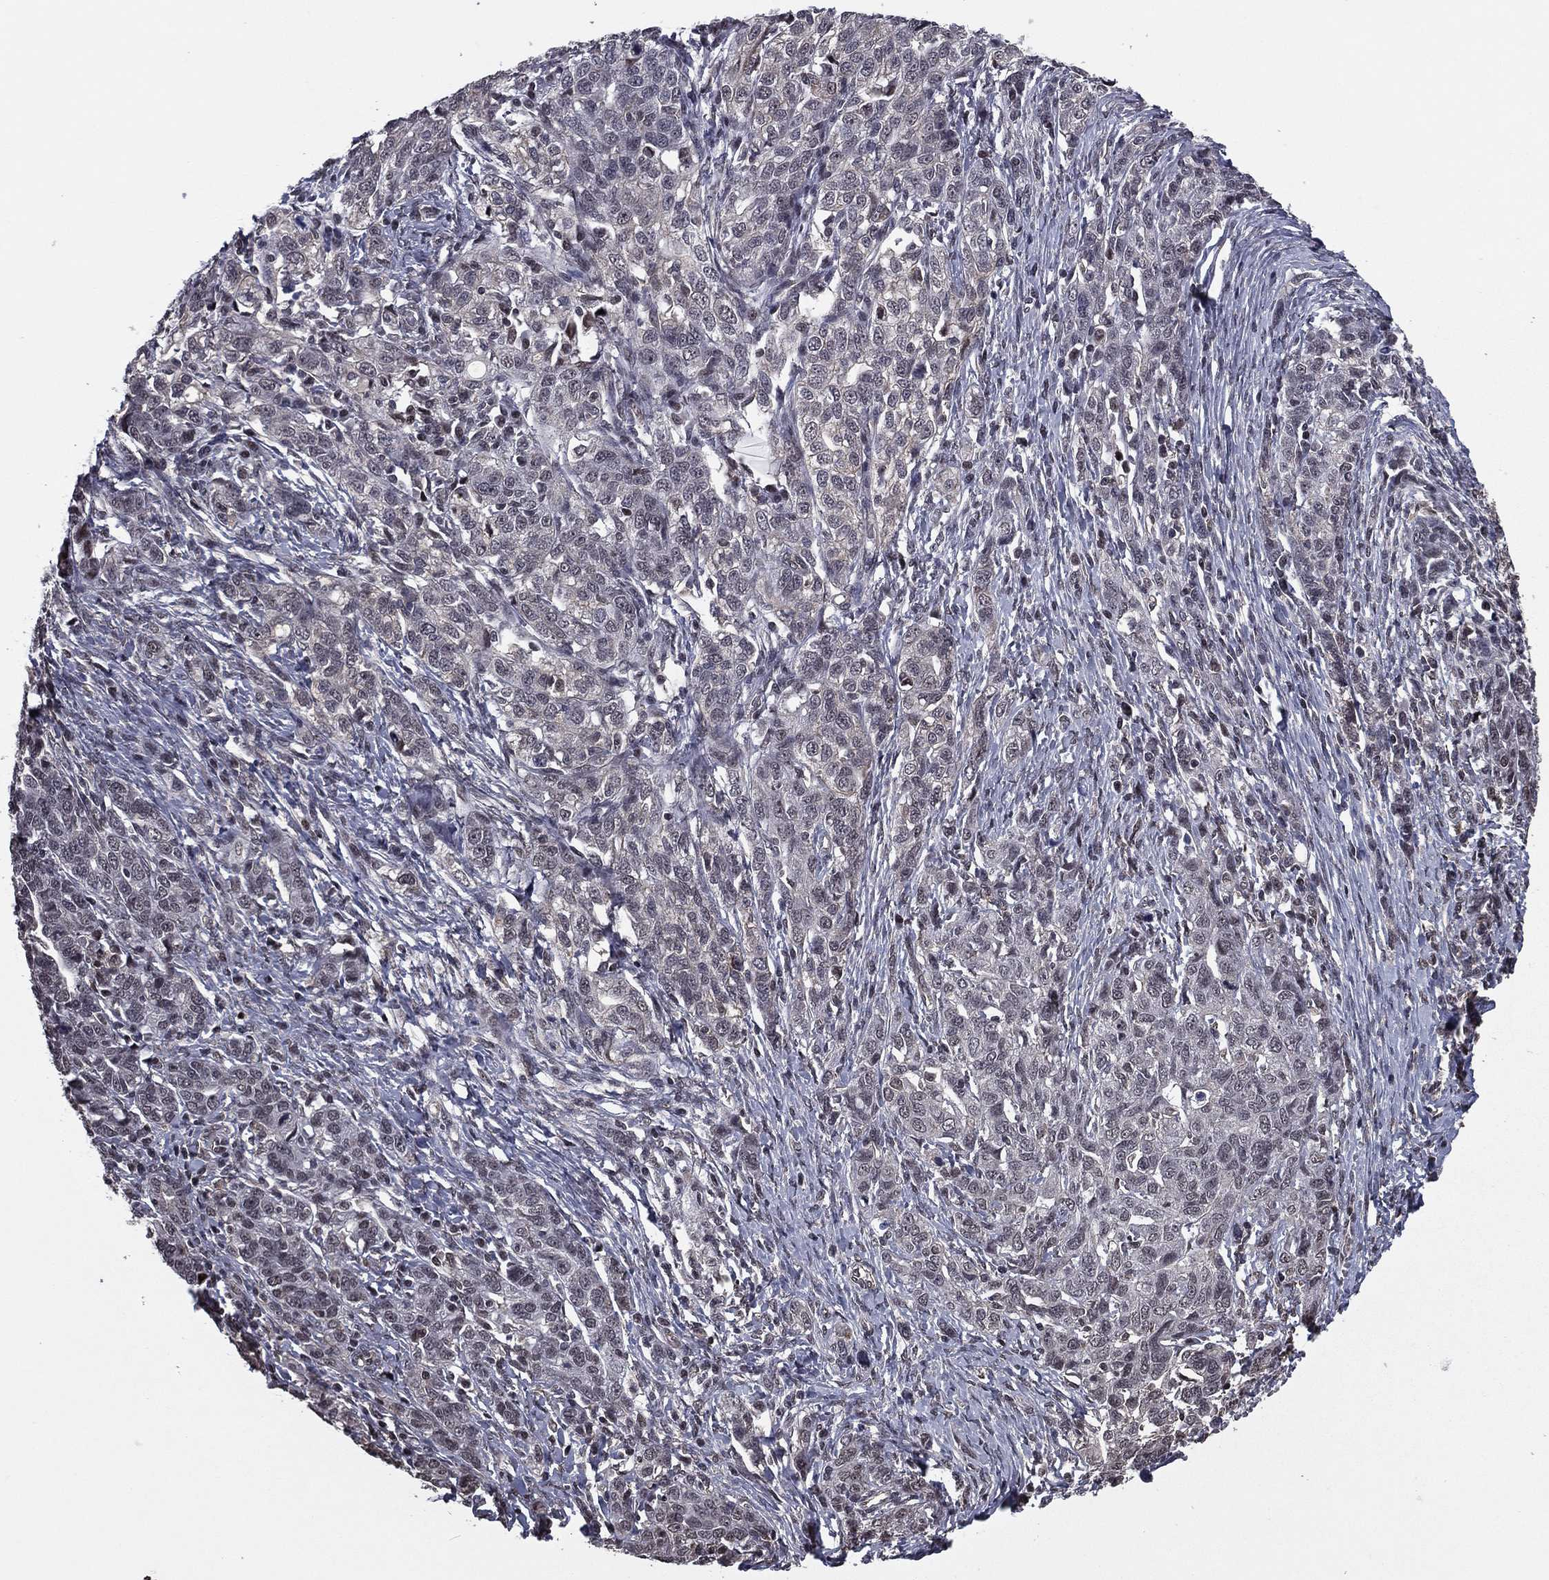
{"staining": {"intensity": "negative", "quantity": "none", "location": "none"}, "tissue": "ovarian cancer", "cell_type": "Tumor cells", "image_type": "cancer", "snomed": [{"axis": "morphology", "description": "Cystadenocarcinoma, serous, NOS"}, {"axis": "topography", "description": "Ovary"}], "caption": "This micrograph is of ovarian cancer (serous cystadenocarcinoma) stained with immunohistochemistry to label a protein in brown with the nuclei are counter-stained blue. There is no staining in tumor cells. The staining was performed using DAB to visualize the protein expression in brown, while the nuclei were stained in blue with hematoxylin (Magnification: 20x).", "gene": "RARB", "patient": {"sex": "female", "age": 71}}